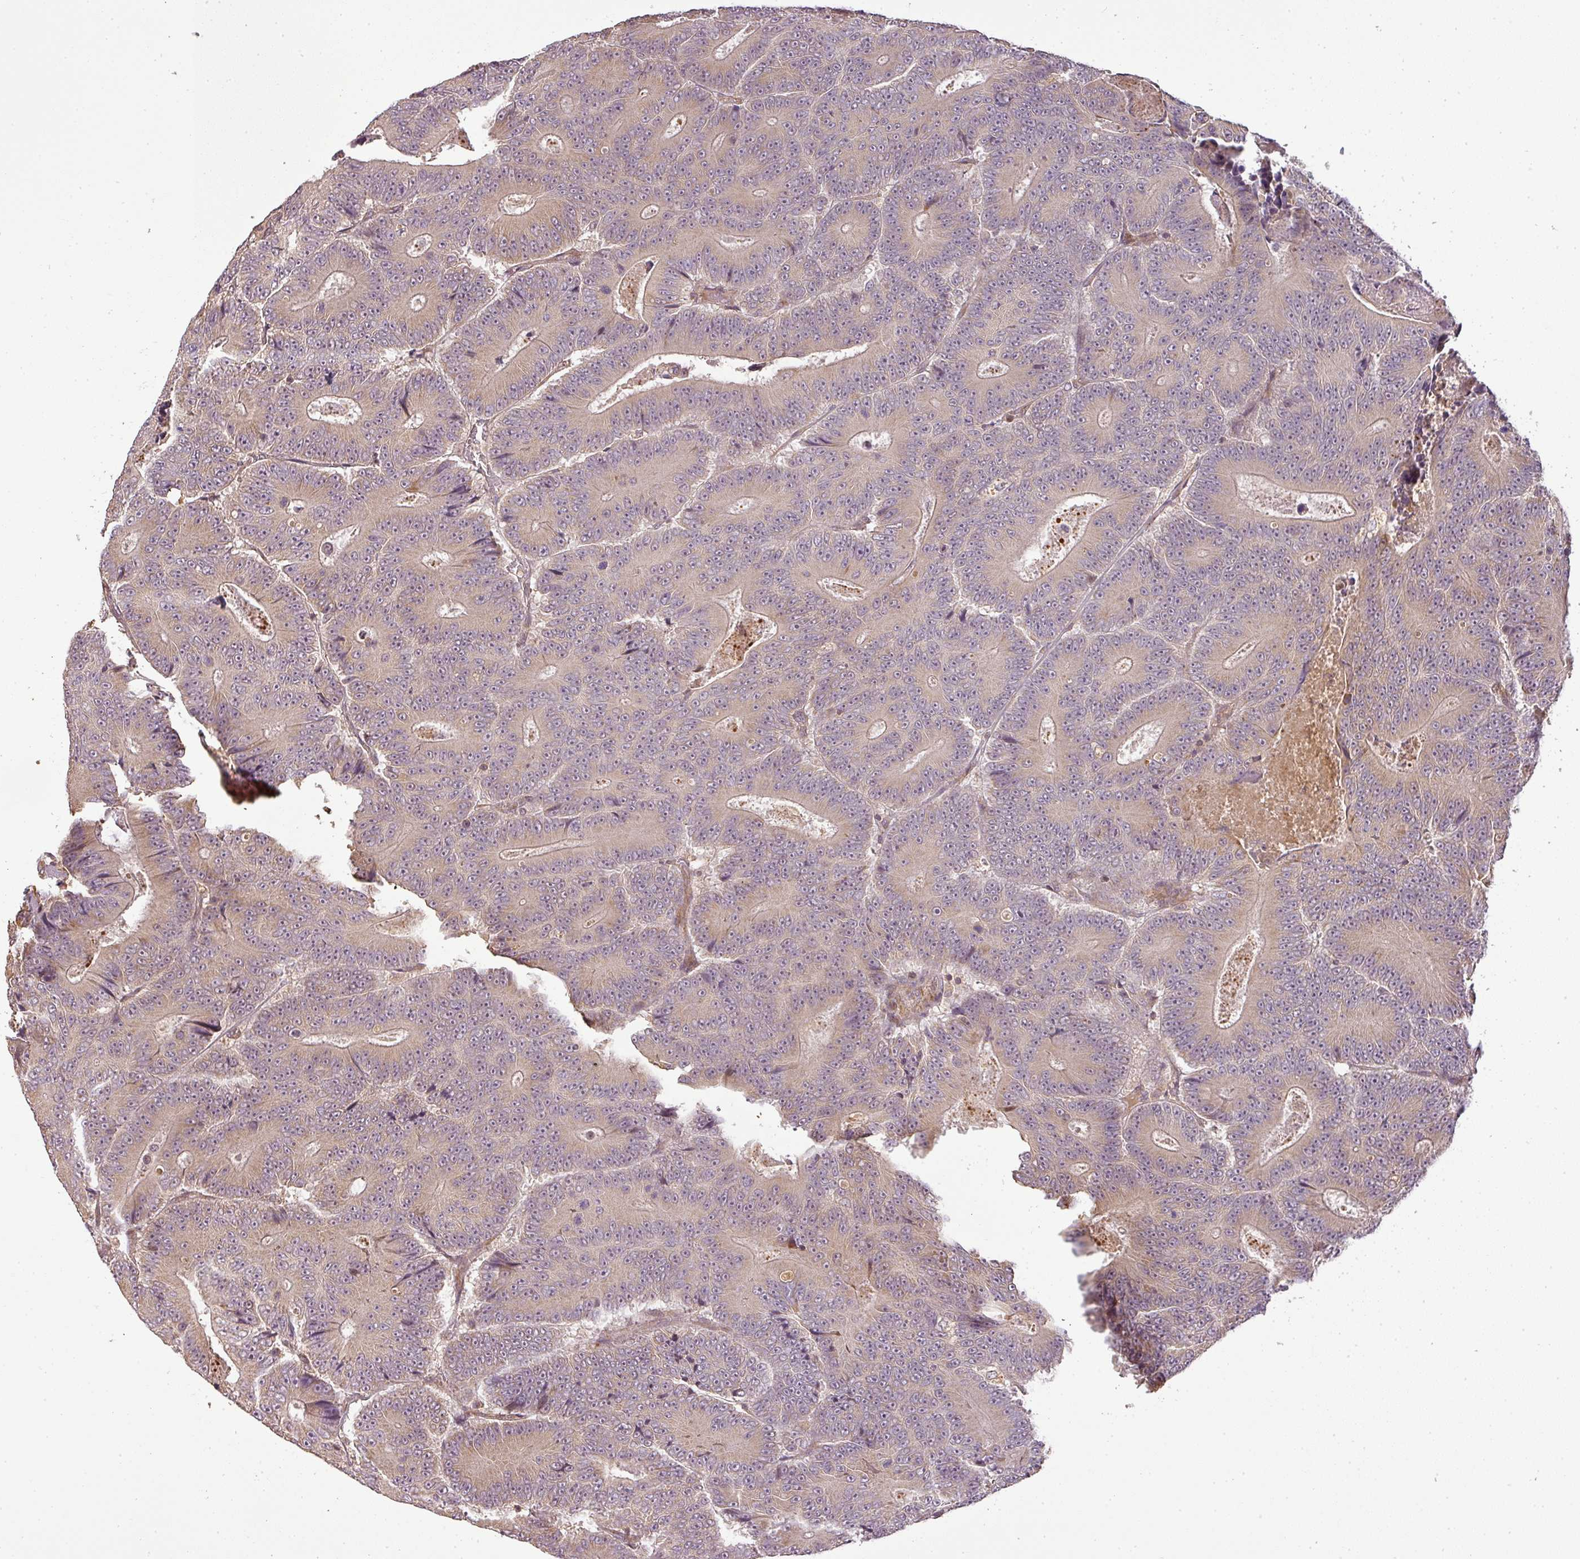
{"staining": {"intensity": "weak", "quantity": "25%-75%", "location": "cytoplasmic/membranous"}, "tissue": "colorectal cancer", "cell_type": "Tumor cells", "image_type": "cancer", "snomed": [{"axis": "morphology", "description": "Adenocarcinoma, NOS"}, {"axis": "topography", "description": "Colon"}], "caption": "Protein staining of colorectal cancer tissue demonstrates weak cytoplasmic/membranous expression in about 25%-75% of tumor cells.", "gene": "FAIM", "patient": {"sex": "male", "age": 83}}